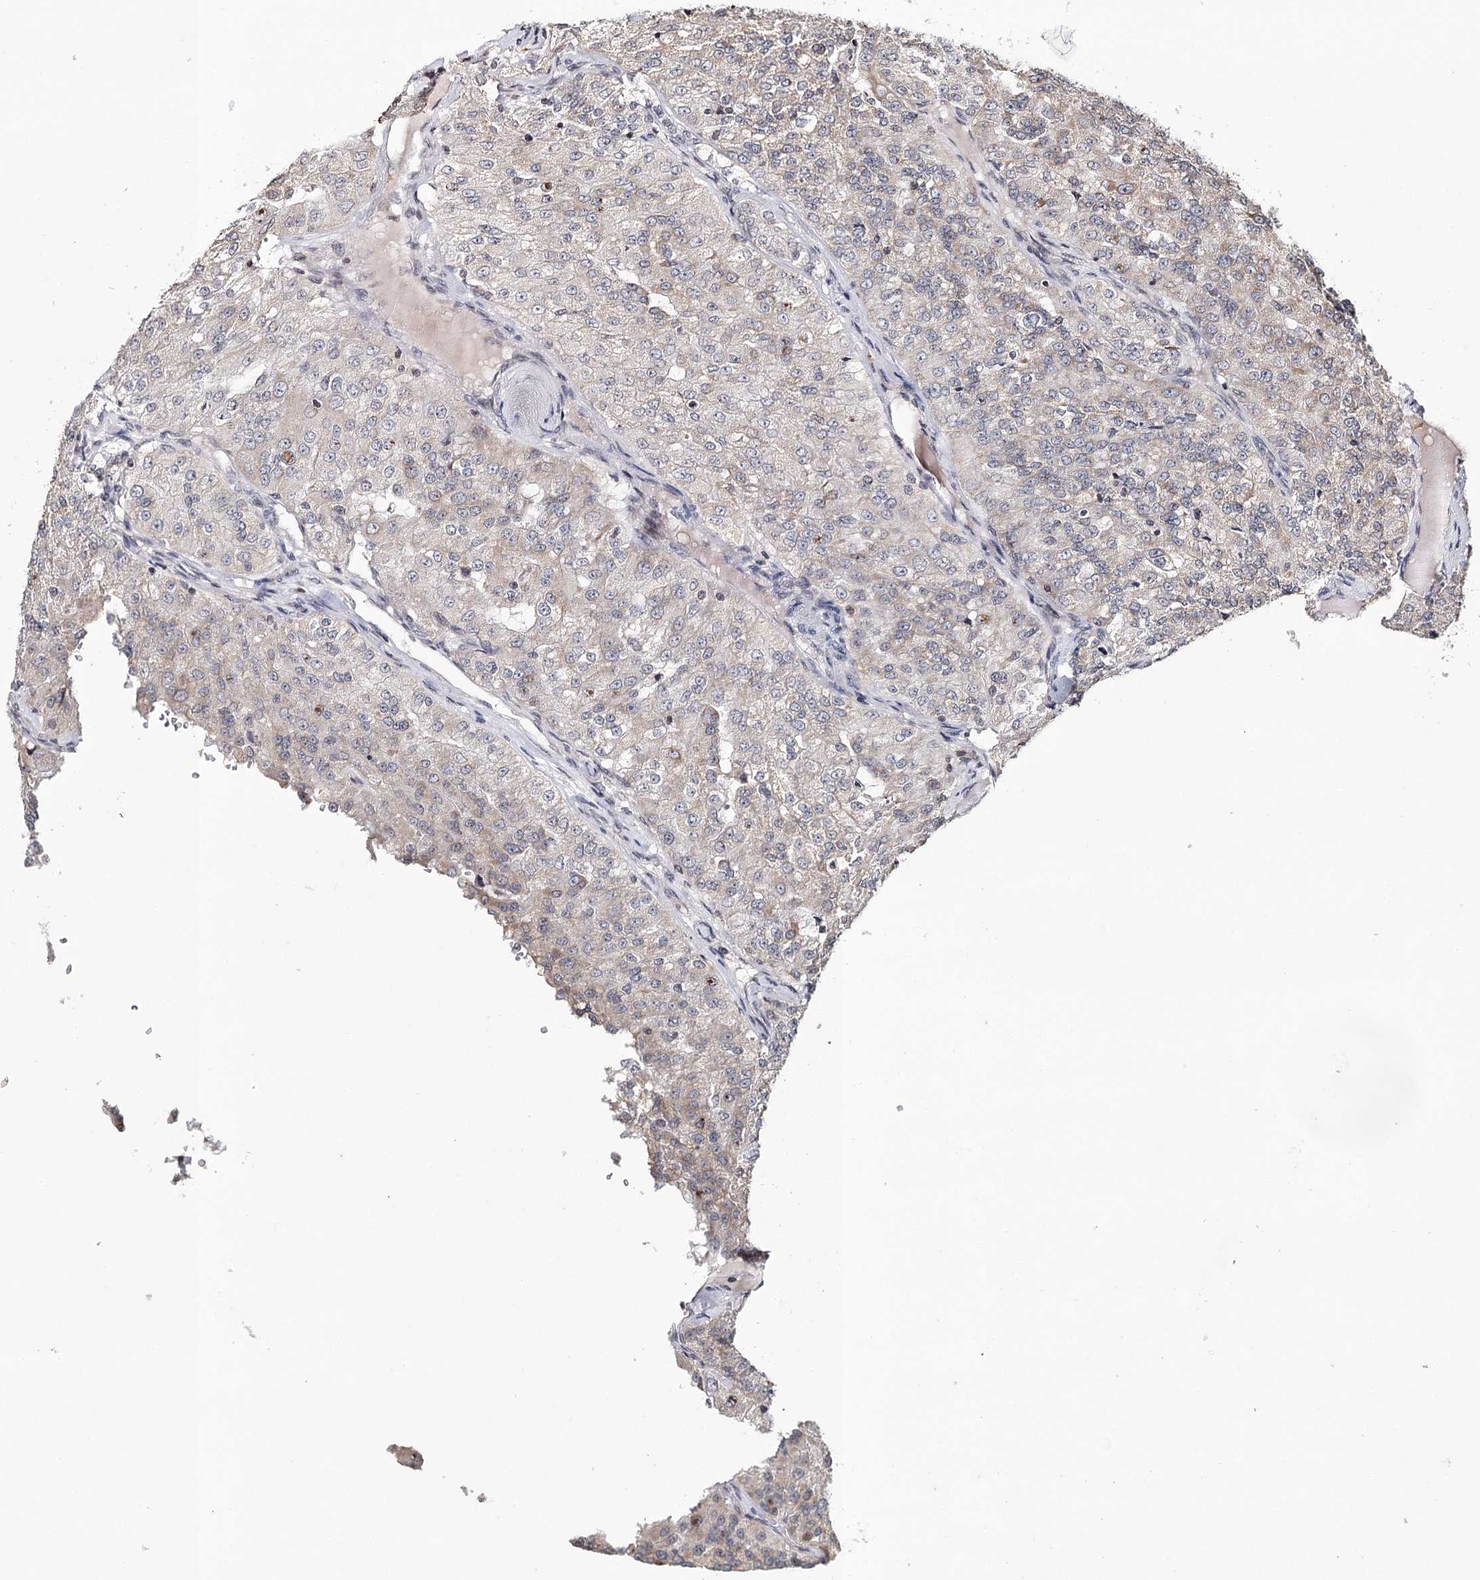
{"staining": {"intensity": "weak", "quantity": "<25%", "location": "cytoplasmic/membranous"}, "tissue": "renal cancer", "cell_type": "Tumor cells", "image_type": "cancer", "snomed": [{"axis": "morphology", "description": "Adenocarcinoma, NOS"}, {"axis": "topography", "description": "Kidney"}], "caption": "Renal cancer was stained to show a protein in brown. There is no significant expression in tumor cells. The staining was performed using DAB to visualize the protein expression in brown, while the nuclei were stained in blue with hematoxylin (Magnification: 20x).", "gene": "ICOS", "patient": {"sex": "female", "age": 63}}